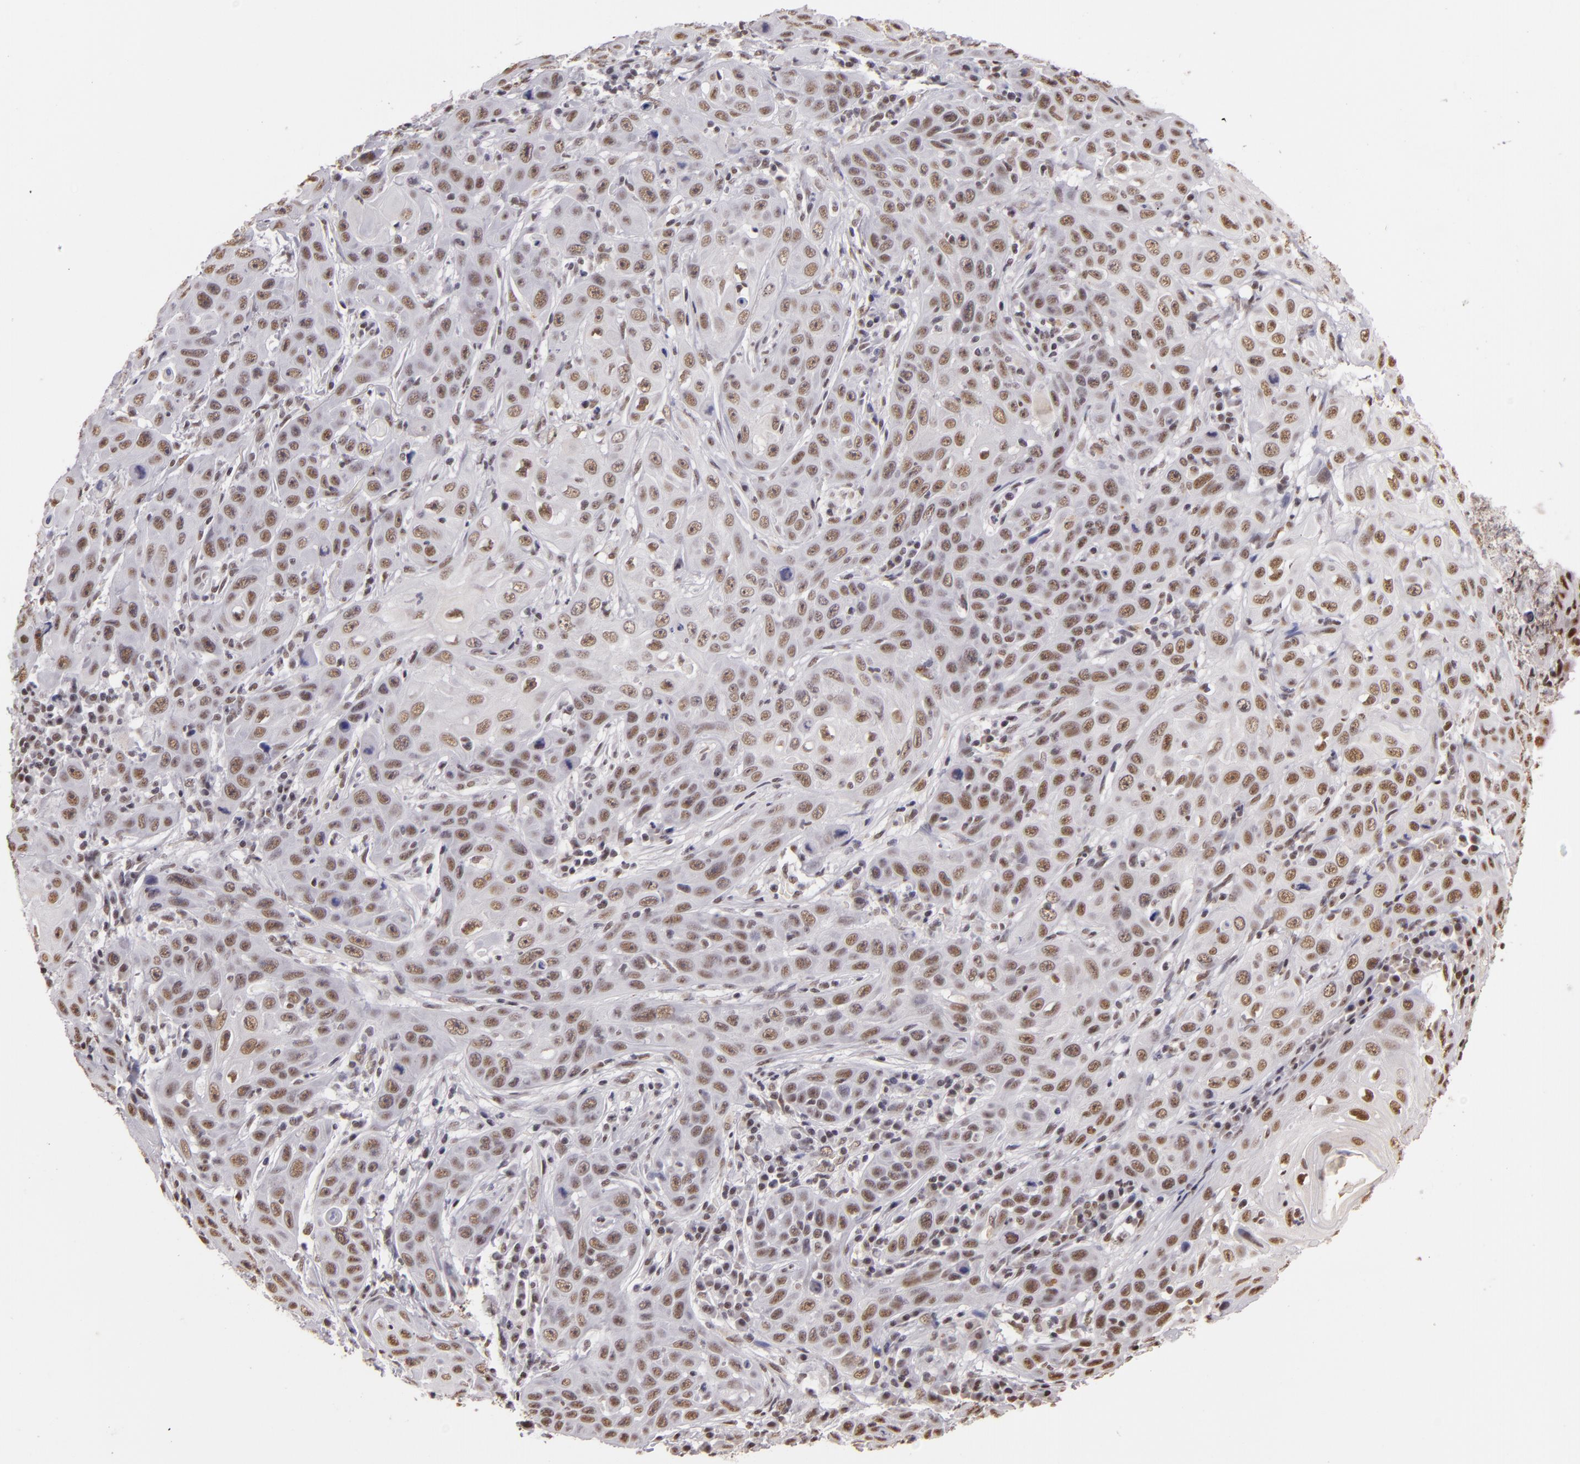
{"staining": {"intensity": "moderate", "quantity": ">75%", "location": "nuclear"}, "tissue": "skin cancer", "cell_type": "Tumor cells", "image_type": "cancer", "snomed": [{"axis": "morphology", "description": "Squamous cell carcinoma, NOS"}, {"axis": "topography", "description": "Skin"}], "caption": "The photomicrograph reveals immunohistochemical staining of skin squamous cell carcinoma. There is moderate nuclear expression is identified in approximately >75% of tumor cells. Nuclei are stained in blue.", "gene": "INTS6", "patient": {"sex": "male", "age": 84}}